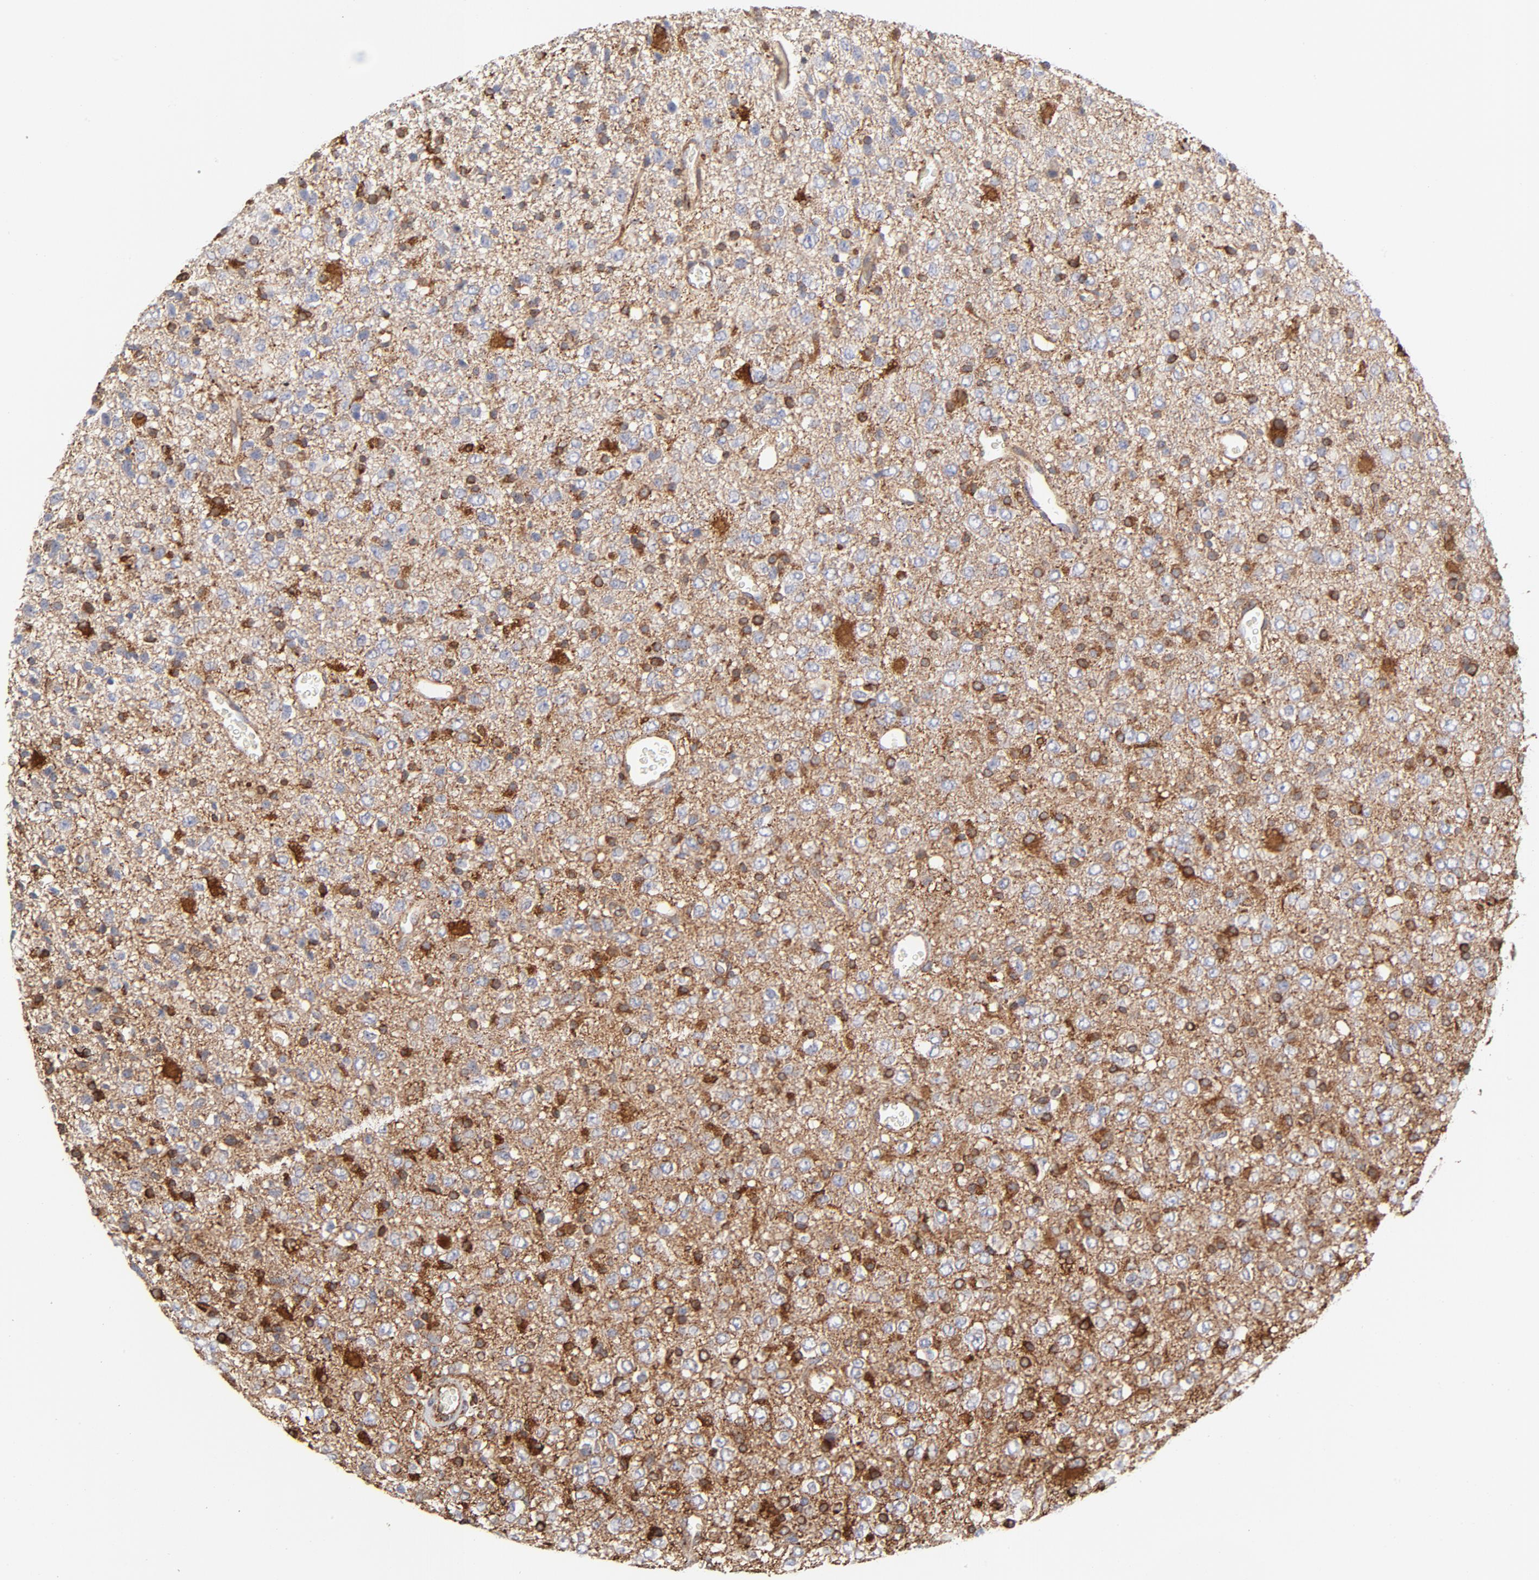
{"staining": {"intensity": "strong", "quantity": ">75%", "location": "cytoplasmic/membranous"}, "tissue": "glioma", "cell_type": "Tumor cells", "image_type": "cancer", "snomed": [{"axis": "morphology", "description": "Glioma, malignant, High grade"}, {"axis": "topography", "description": "pancreas cauda"}], "caption": "Strong cytoplasmic/membranous protein expression is identified in approximately >75% of tumor cells in glioma.", "gene": "CANX", "patient": {"sex": "male", "age": 60}}